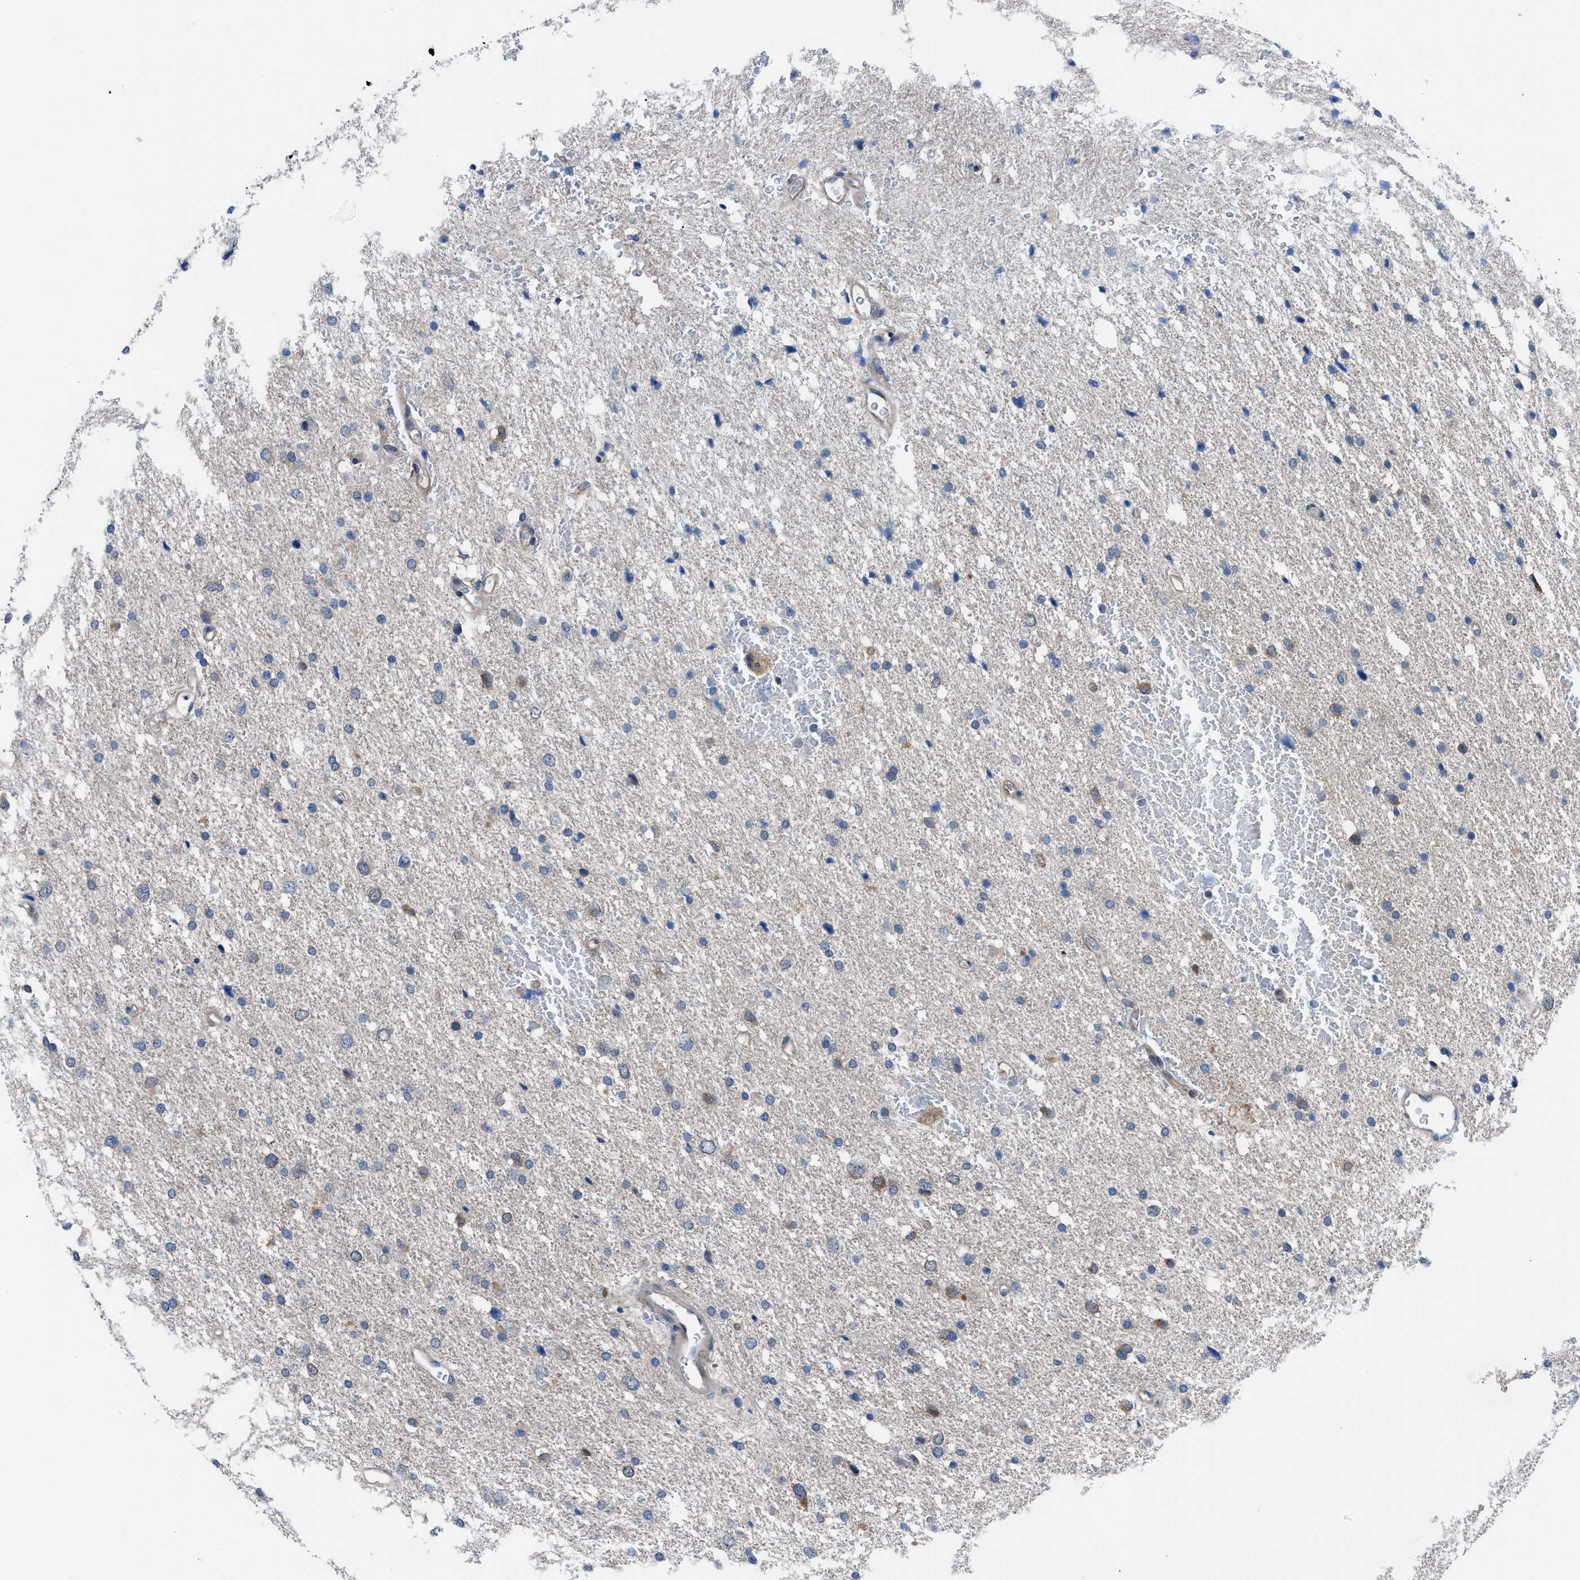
{"staining": {"intensity": "moderate", "quantity": "<25%", "location": "cytoplasmic/membranous"}, "tissue": "glioma", "cell_type": "Tumor cells", "image_type": "cancer", "snomed": [{"axis": "morphology", "description": "Glioma, malignant, Low grade"}, {"axis": "topography", "description": "Brain"}], "caption": "Moderate cytoplasmic/membranous expression is appreciated in approximately <25% of tumor cells in glioma.", "gene": "TMEM45B", "patient": {"sex": "female", "age": 37}}